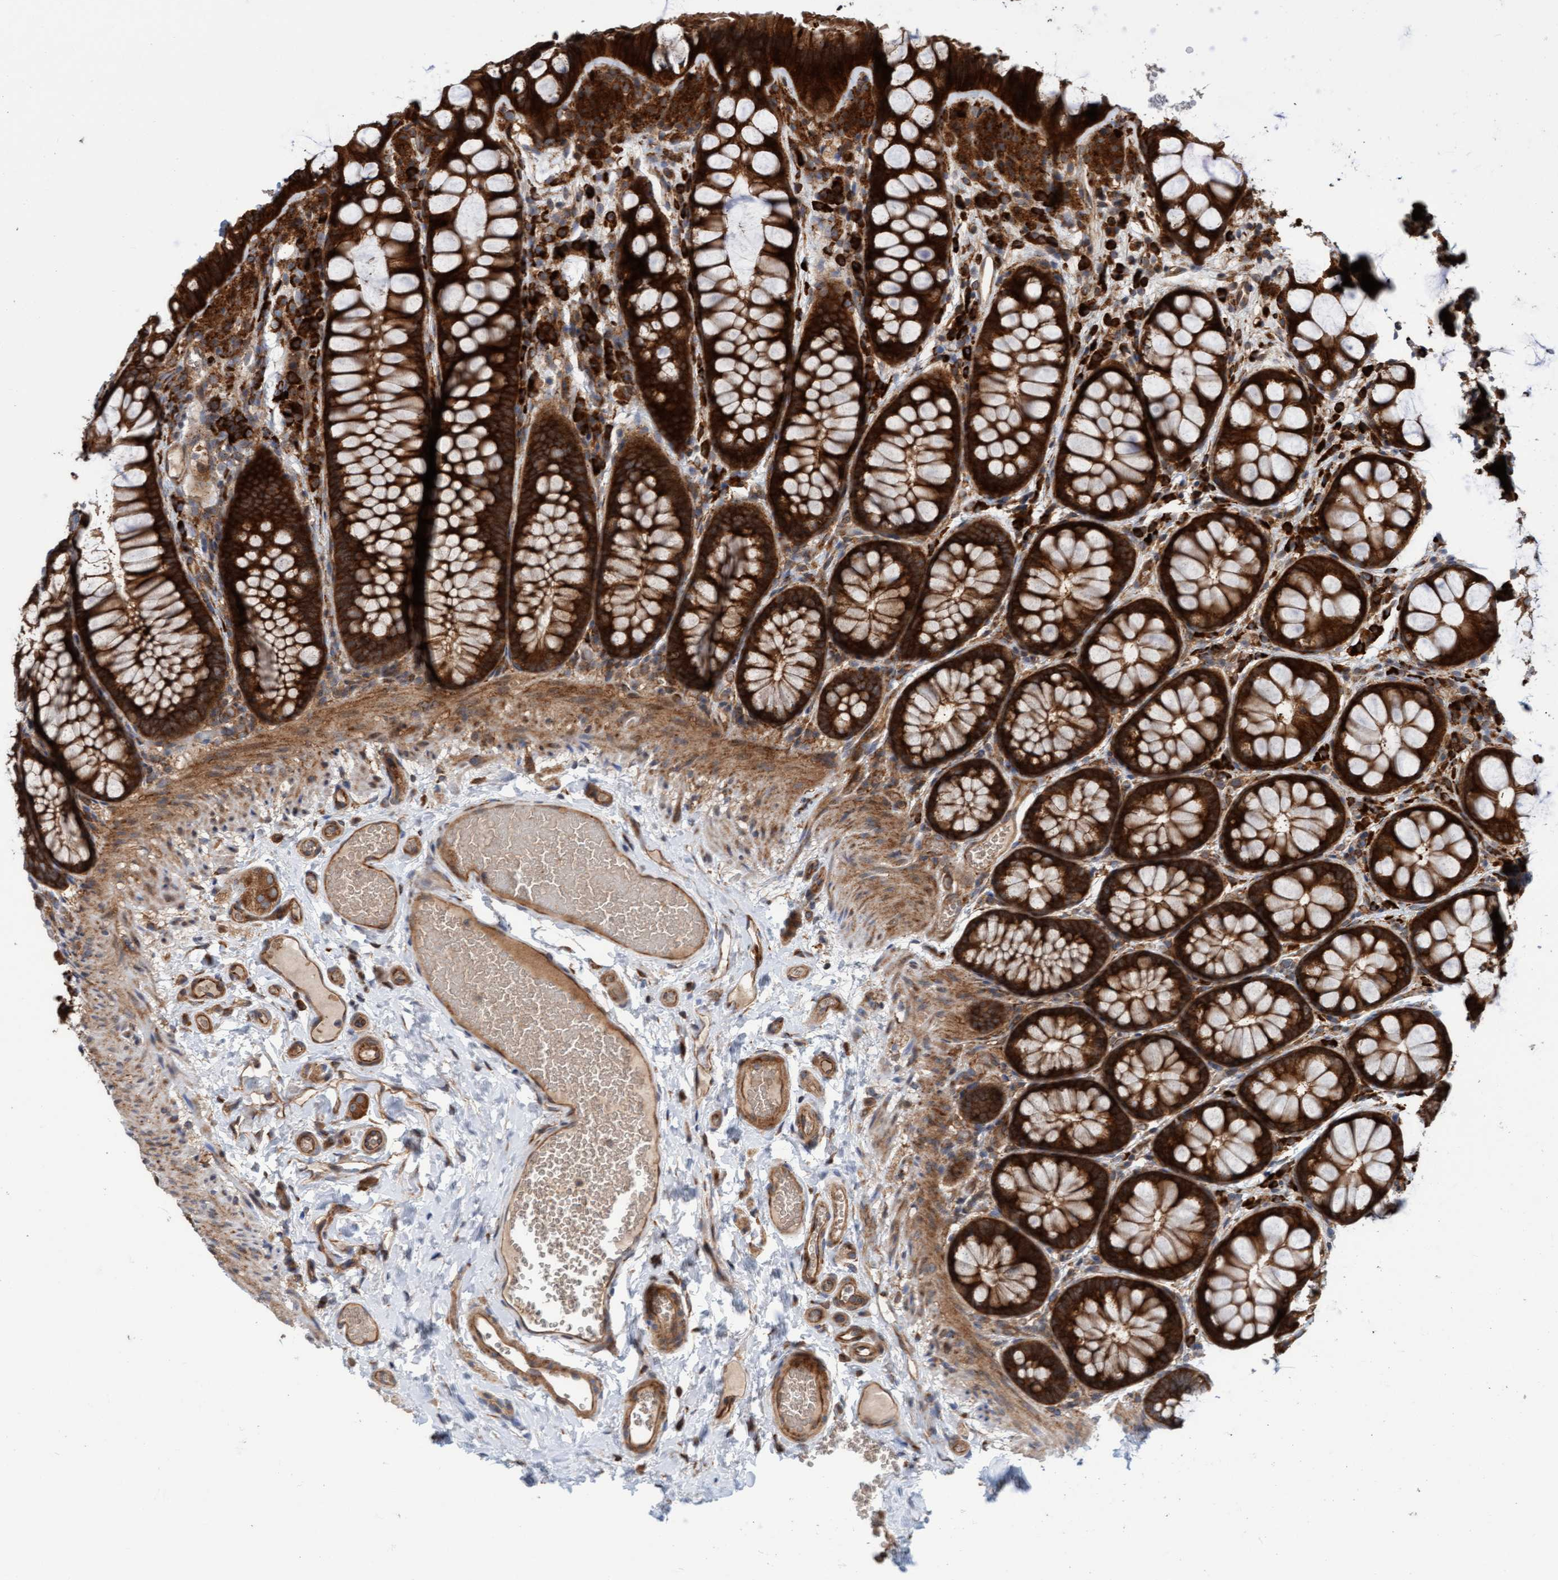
{"staining": {"intensity": "strong", "quantity": ">75%", "location": "cytoplasmic/membranous"}, "tissue": "colon", "cell_type": "Endothelial cells", "image_type": "normal", "snomed": [{"axis": "morphology", "description": "Normal tissue, NOS"}, {"axis": "topography", "description": "Colon"}], "caption": "Endothelial cells display high levels of strong cytoplasmic/membranous staining in approximately >75% of cells in unremarkable colon. (DAB IHC with brightfield microscopy, high magnification).", "gene": "KIAA0753", "patient": {"sex": "male", "age": 47}}